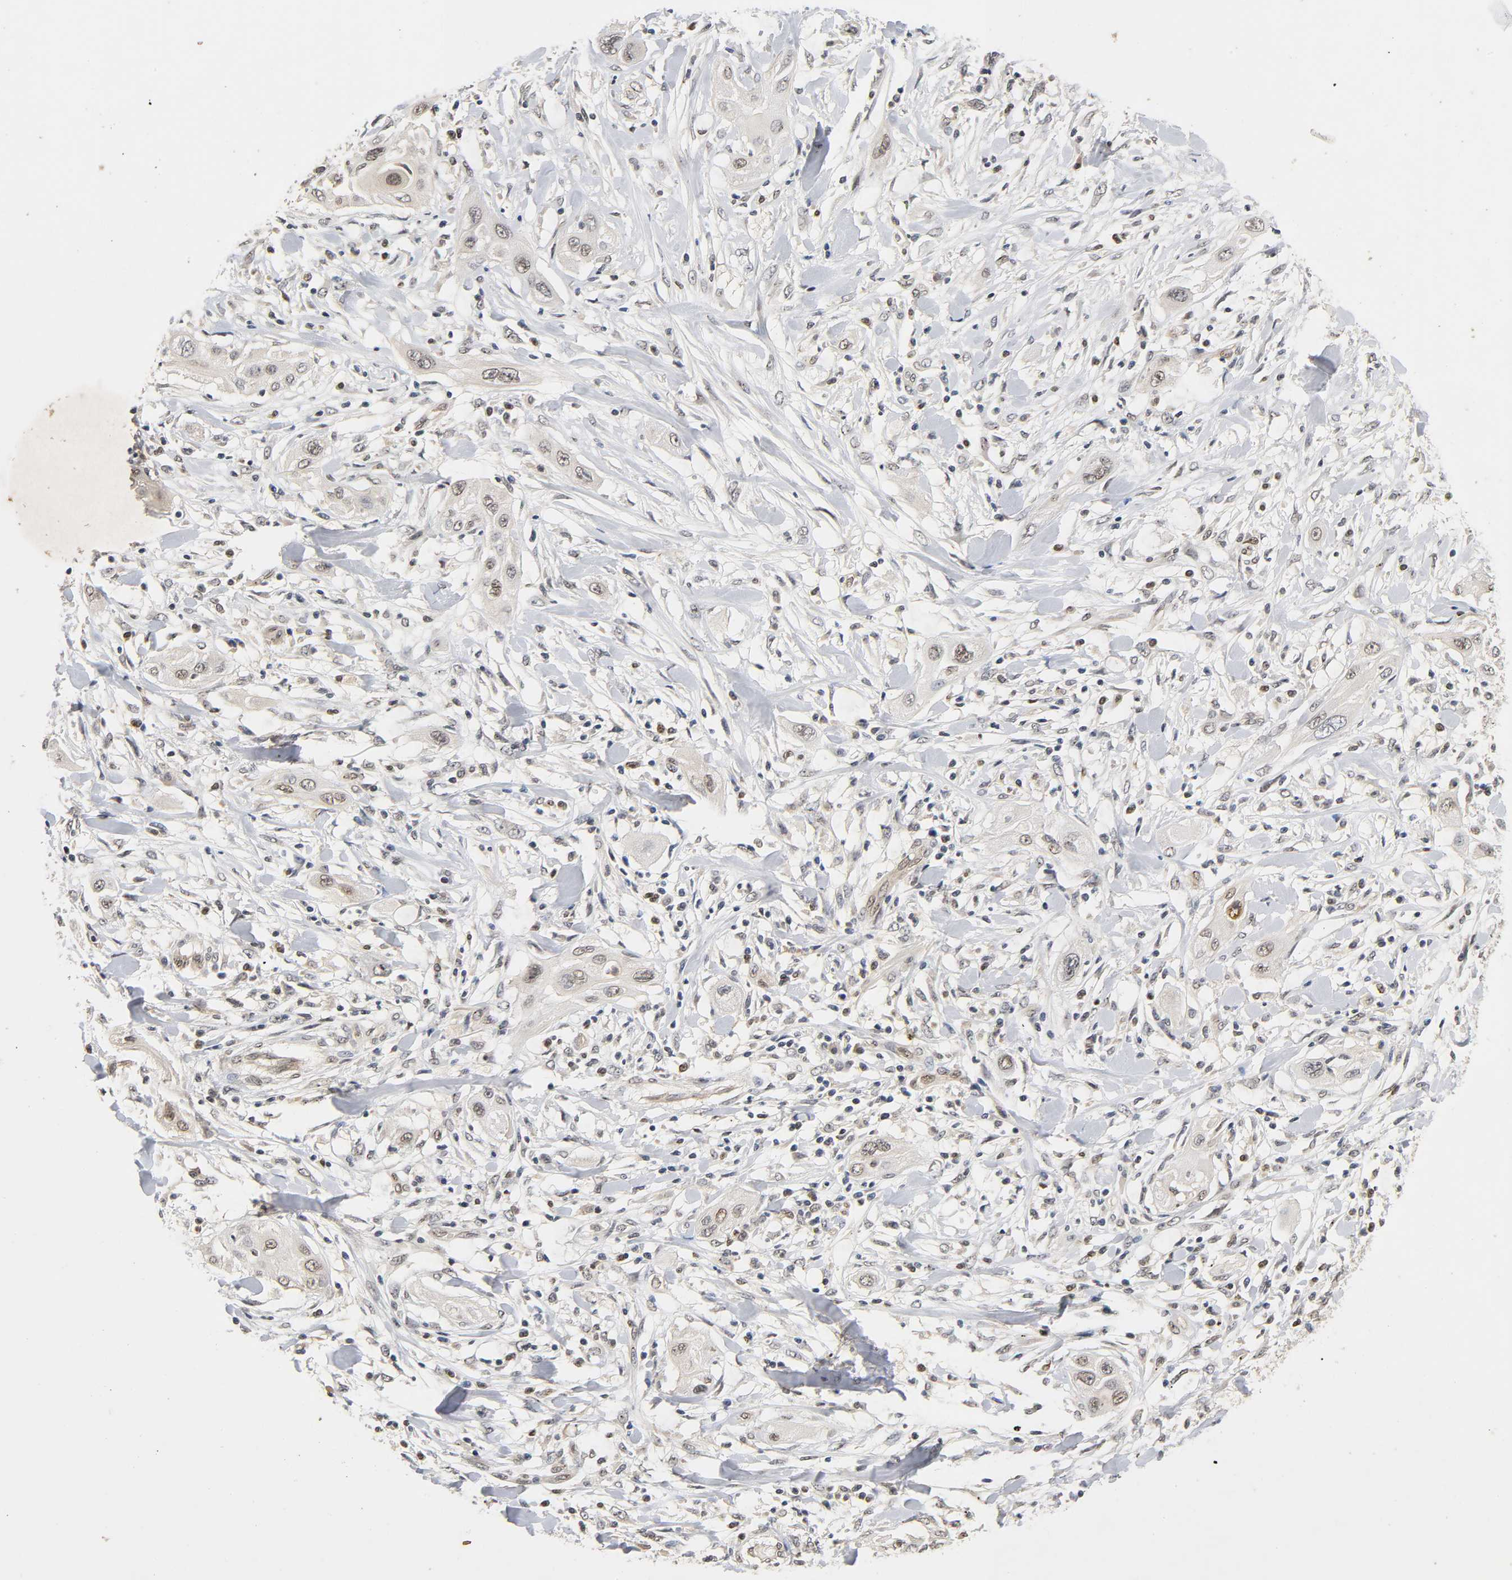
{"staining": {"intensity": "negative", "quantity": "none", "location": "none"}, "tissue": "lung cancer", "cell_type": "Tumor cells", "image_type": "cancer", "snomed": [{"axis": "morphology", "description": "Squamous cell carcinoma, NOS"}, {"axis": "topography", "description": "Lung"}], "caption": "This is an immunohistochemistry (IHC) histopathology image of lung squamous cell carcinoma. There is no positivity in tumor cells.", "gene": "UBC", "patient": {"sex": "female", "age": 47}}